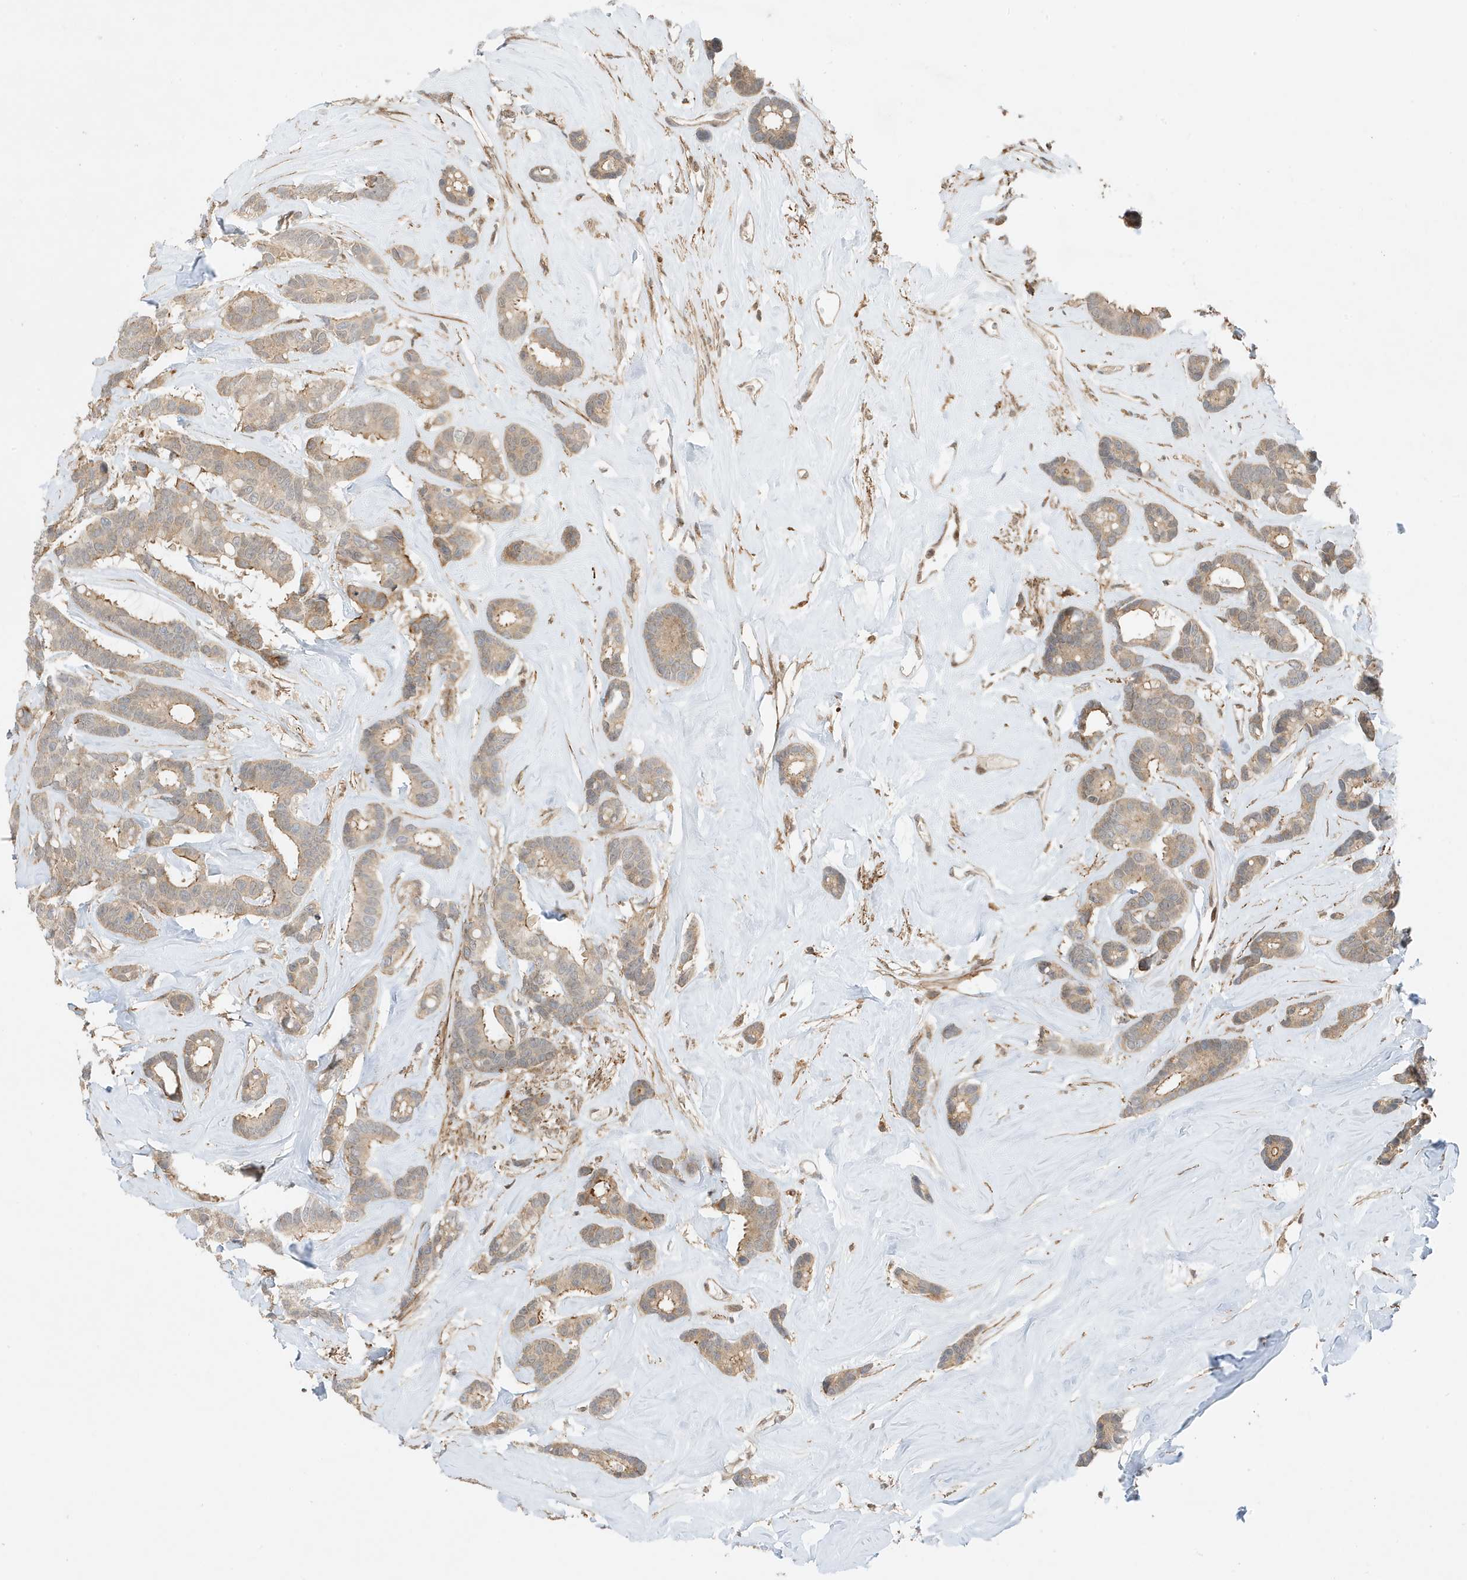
{"staining": {"intensity": "weak", "quantity": ">75%", "location": "cytoplasmic/membranous"}, "tissue": "breast cancer", "cell_type": "Tumor cells", "image_type": "cancer", "snomed": [{"axis": "morphology", "description": "Duct carcinoma"}, {"axis": "topography", "description": "Breast"}], "caption": "Weak cytoplasmic/membranous positivity is present in about >75% of tumor cells in infiltrating ductal carcinoma (breast).", "gene": "TATDN3", "patient": {"sex": "female", "age": 87}}